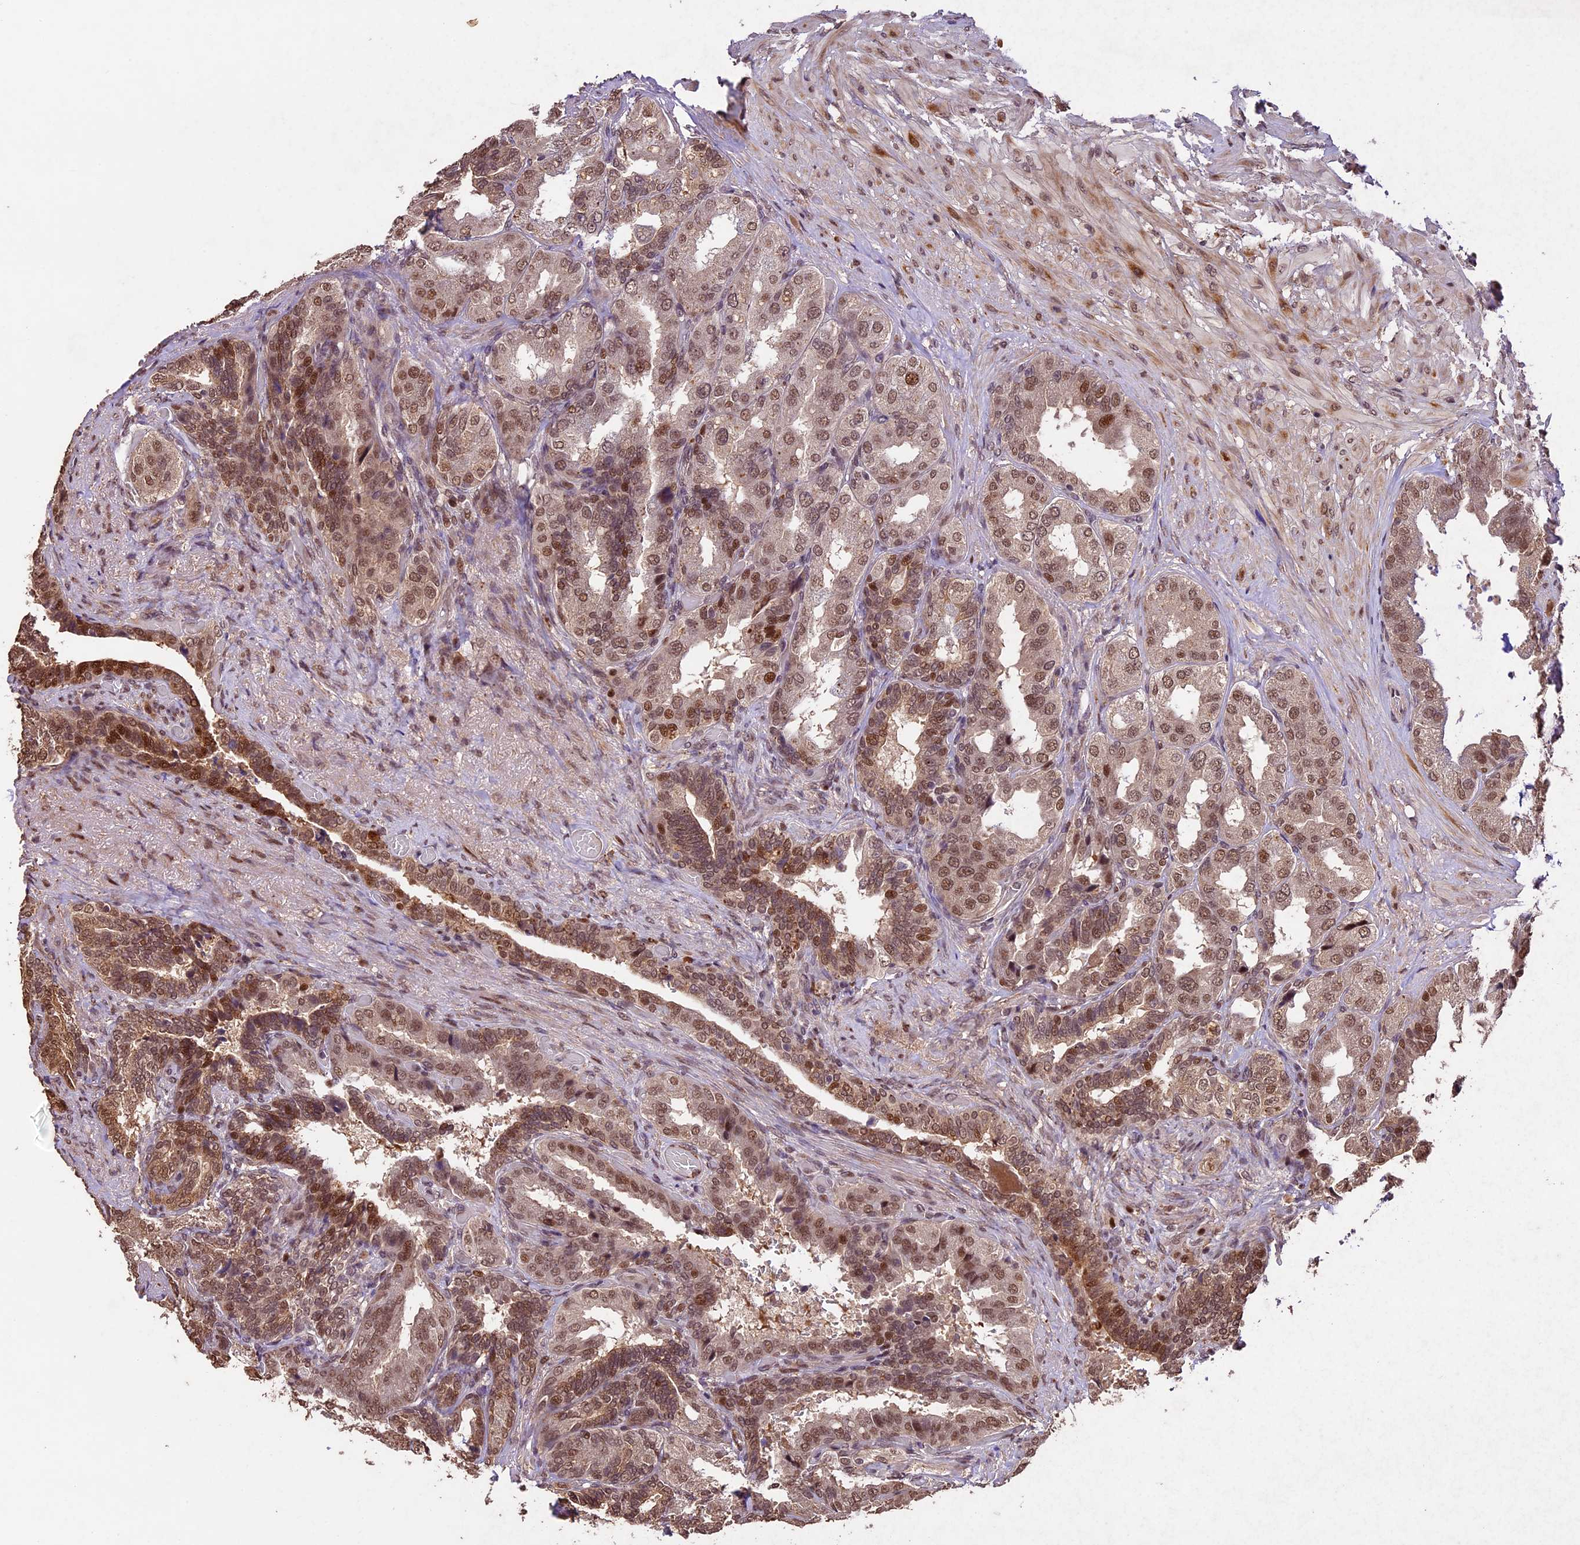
{"staining": {"intensity": "moderate", "quantity": ">75%", "location": "nuclear"}, "tissue": "seminal vesicle", "cell_type": "Glandular cells", "image_type": "normal", "snomed": [{"axis": "morphology", "description": "Normal tissue, NOS"}, {"axis": "topography", "description": "Seminal veicle"}, {"axis": "topography", "description": "Peripheral nerve tissue"}], "caption": "The image displays staining of normal seminal vesicle, revealing moderate nuclear protein expression (brown color) within glandular cells. Using DAB (brown) and hematoxylin (blue) stains, captured at high magnification using brightfield microscopy.", "gene": "CDKN2AIP", "patient": {"sex": "male", "age": 63}}